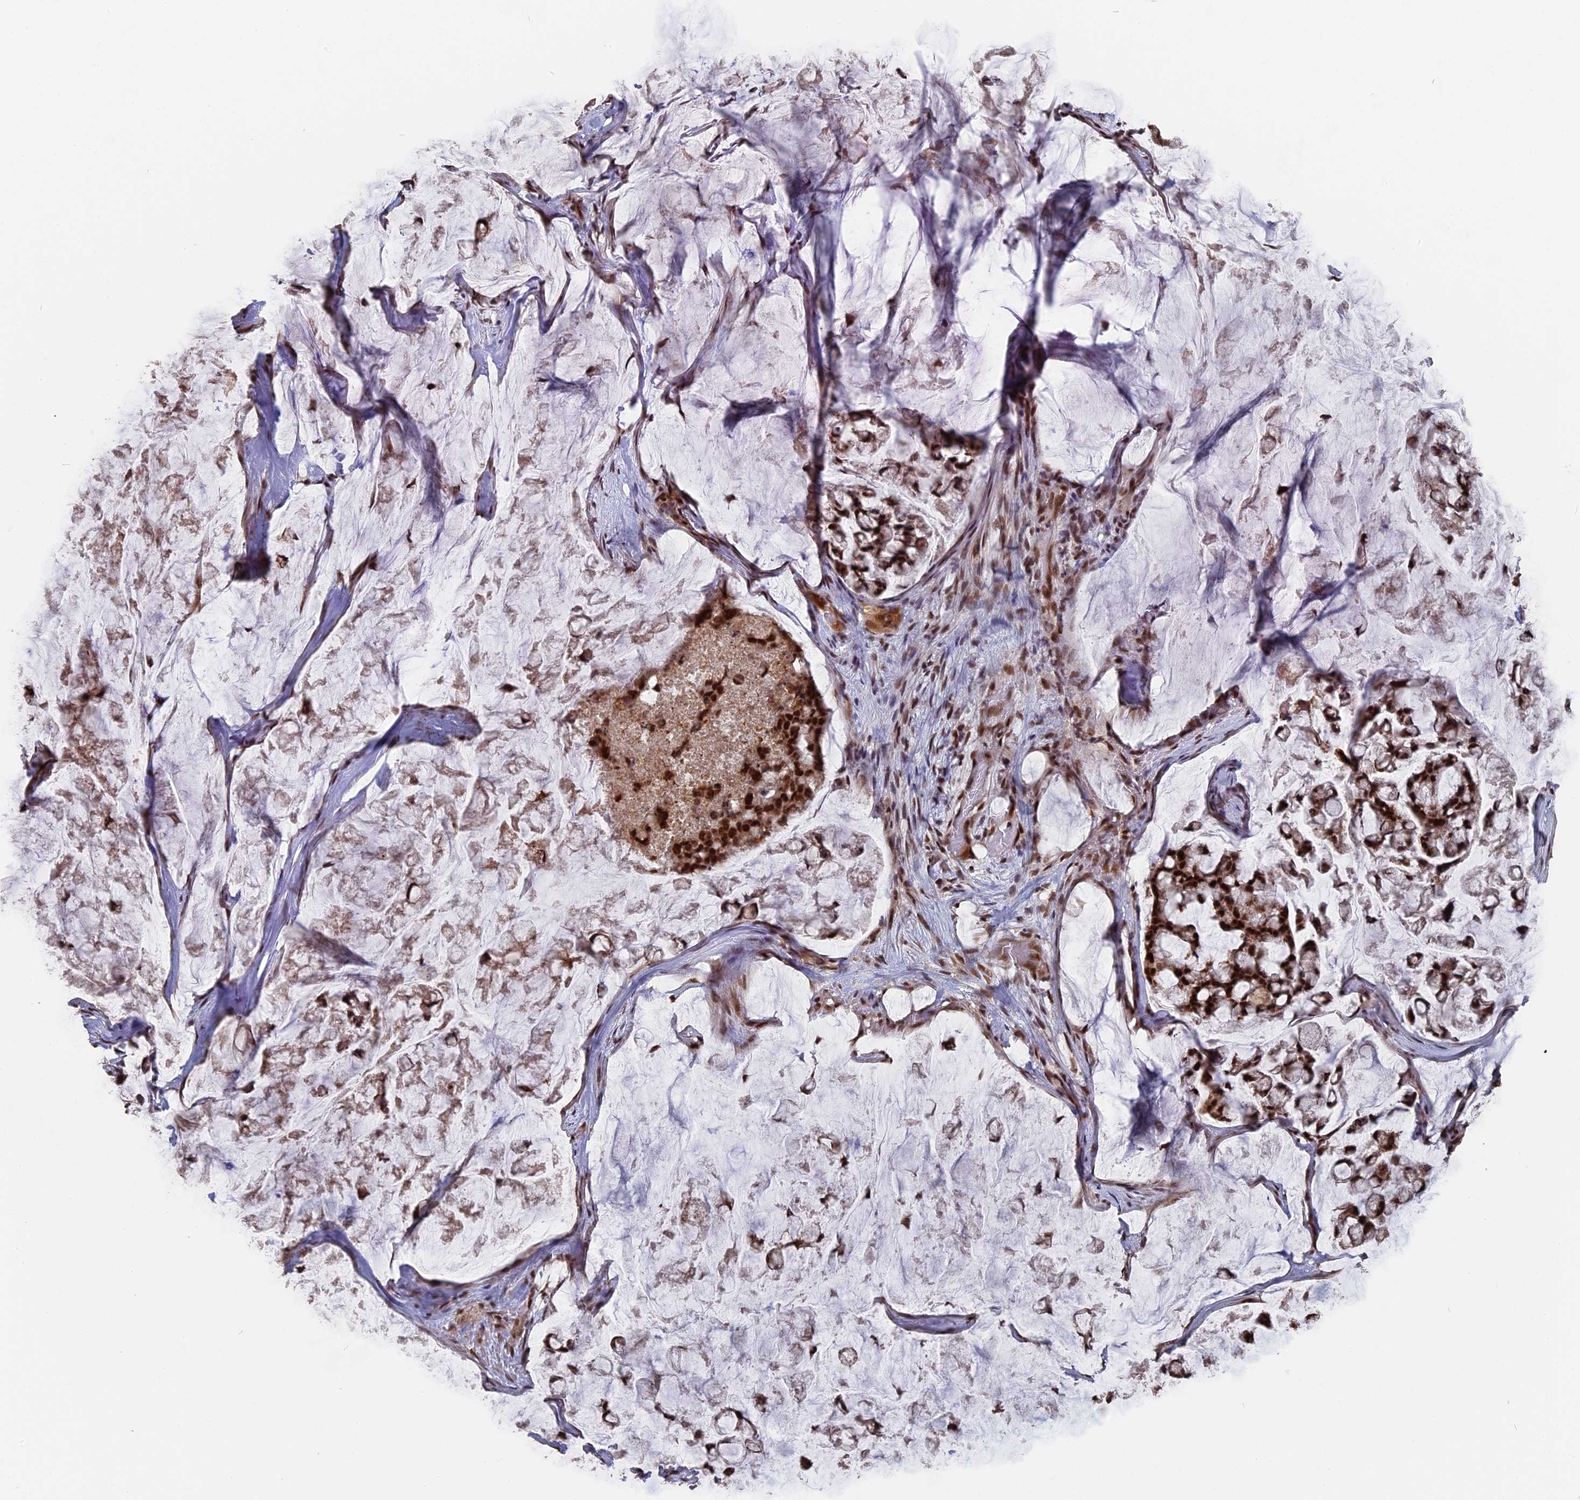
{"staining": {"intensity": "strong", "quantity": ">75%", "location": "cytoplasmic/membranous,nuclear"}, "tissue": "stomach cancer", "cell_type": "Tumor cells", "image_type": "cancer", "snomed": [{"axis": "morphology", "description": "Adenocarcinoma, NOS"}, {"axis": "topography", "description": "Stomach, lower"}], "caption": "A high amount of strong cytoplasmic/membranous and nuclear staining is appreciated in approximately >75% of tumor cells in stomach adenocarcinoma tissue.", "gene": "SF3A2", "patient": {"sex": "male", "age": 67}}